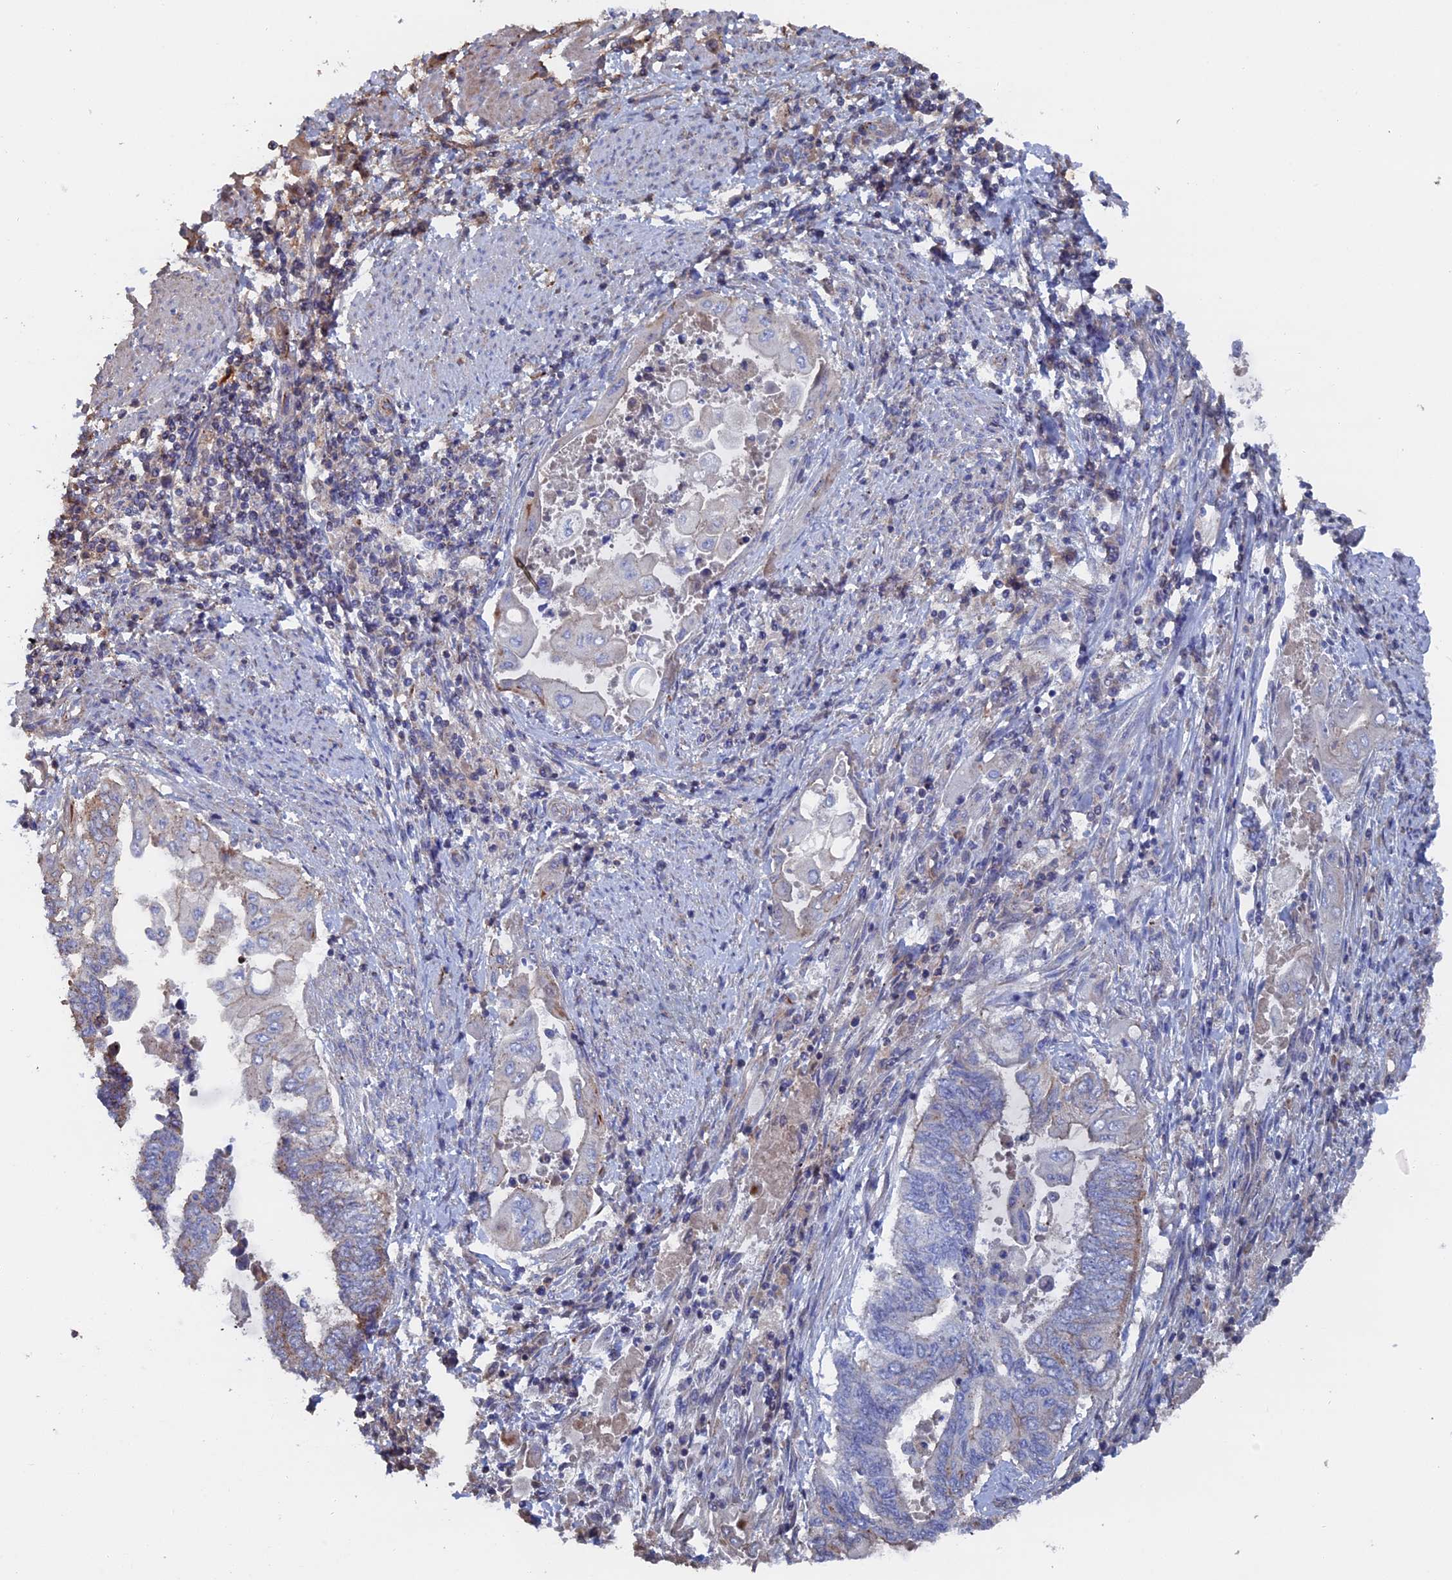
{"staining": {"intensity": "negative", "quantity": "none", "location": "none"}, "tissue": "endometrial cancer", "cell_type": "Tumor cells", "image_type": "cancer", "snomed": [{"axis": "morphology", "description": "Adenocarcinoma, NOS"}, {"axis": "topography", "description": "Uterus"}, {"axis": "topography", "description": "Endometrium"}], "caption": "The histopathology image shows no staining of tumor cells in endometrial cancer.", "gene": "SMG9", "patient": {"sex": "female", "age": 70}}